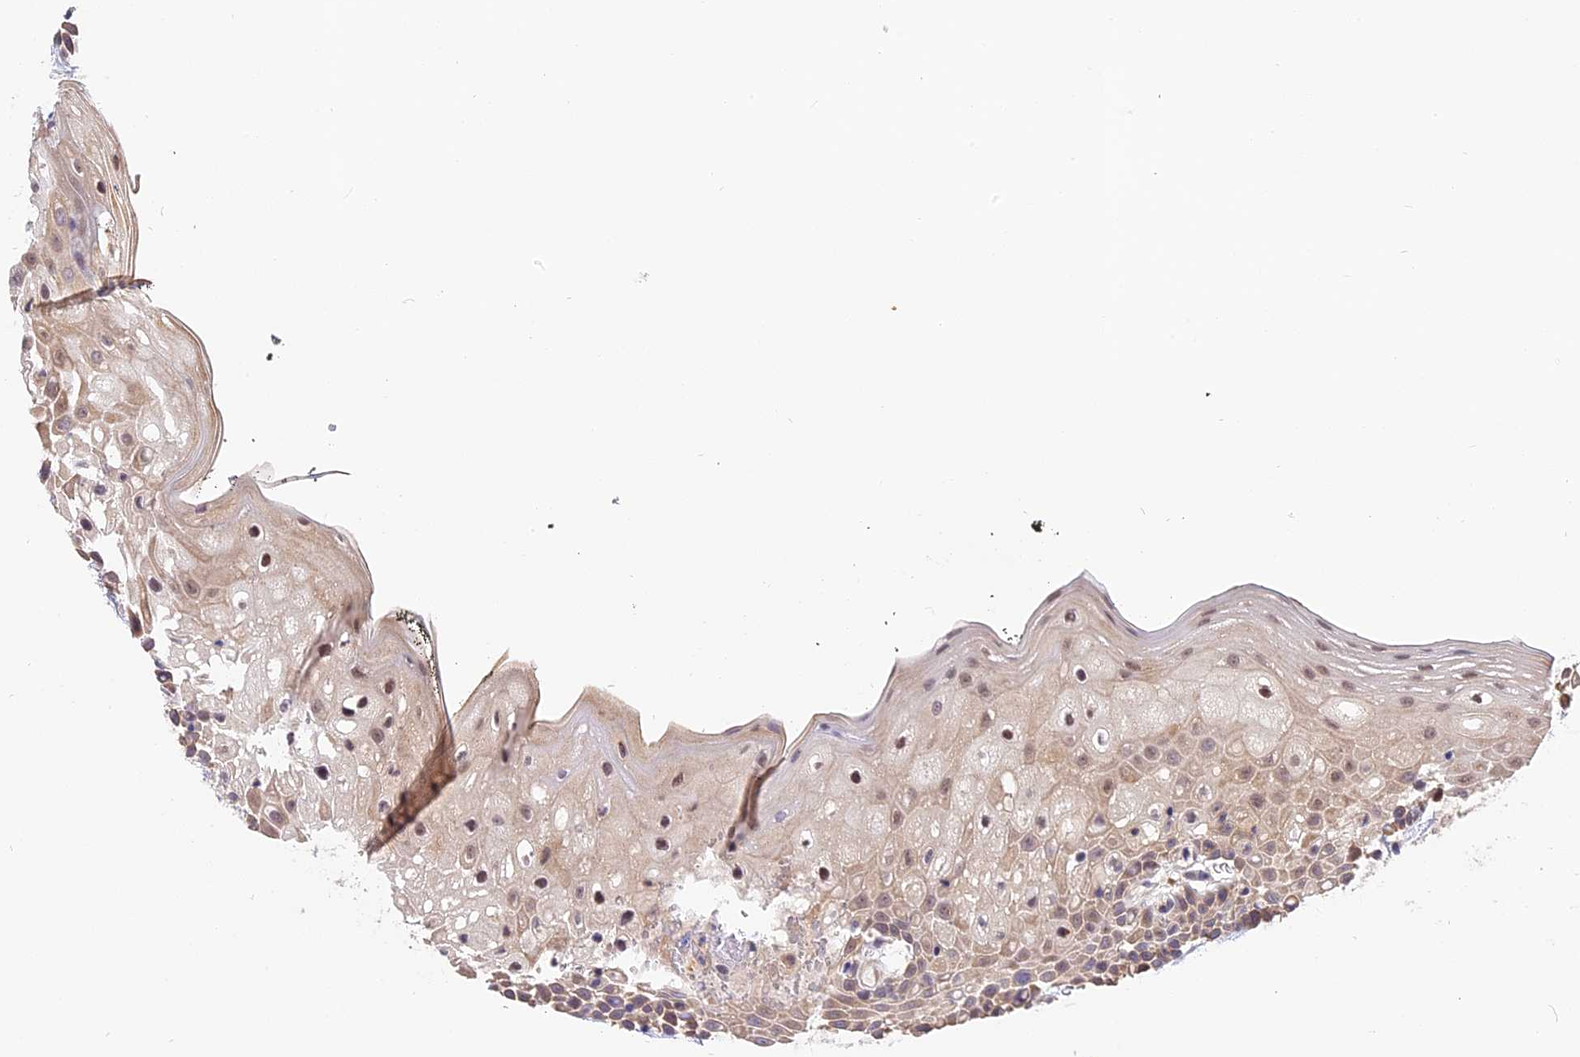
{"staining": {"intensity": "moderate", "quantity": "<25%", "location": "nuclear"}, "tissue": "oral mucosa", "cell_type": "Squamous epithelial cells", "image_type": "normal", "snomed": [{"axis": "morphology", "description": "Normal tissue, NOS"}, {"axis": "topography", "description": "Oral tissue"}], "caption": "Approximately <25% of squamous epithelial cells in normal oral mucosa reveal moderate nuclear protein positivity as visualized by brown immunohistochemical staining.", "gene": "BSCL2", "patient": {"sex": "male", "age": 74}}